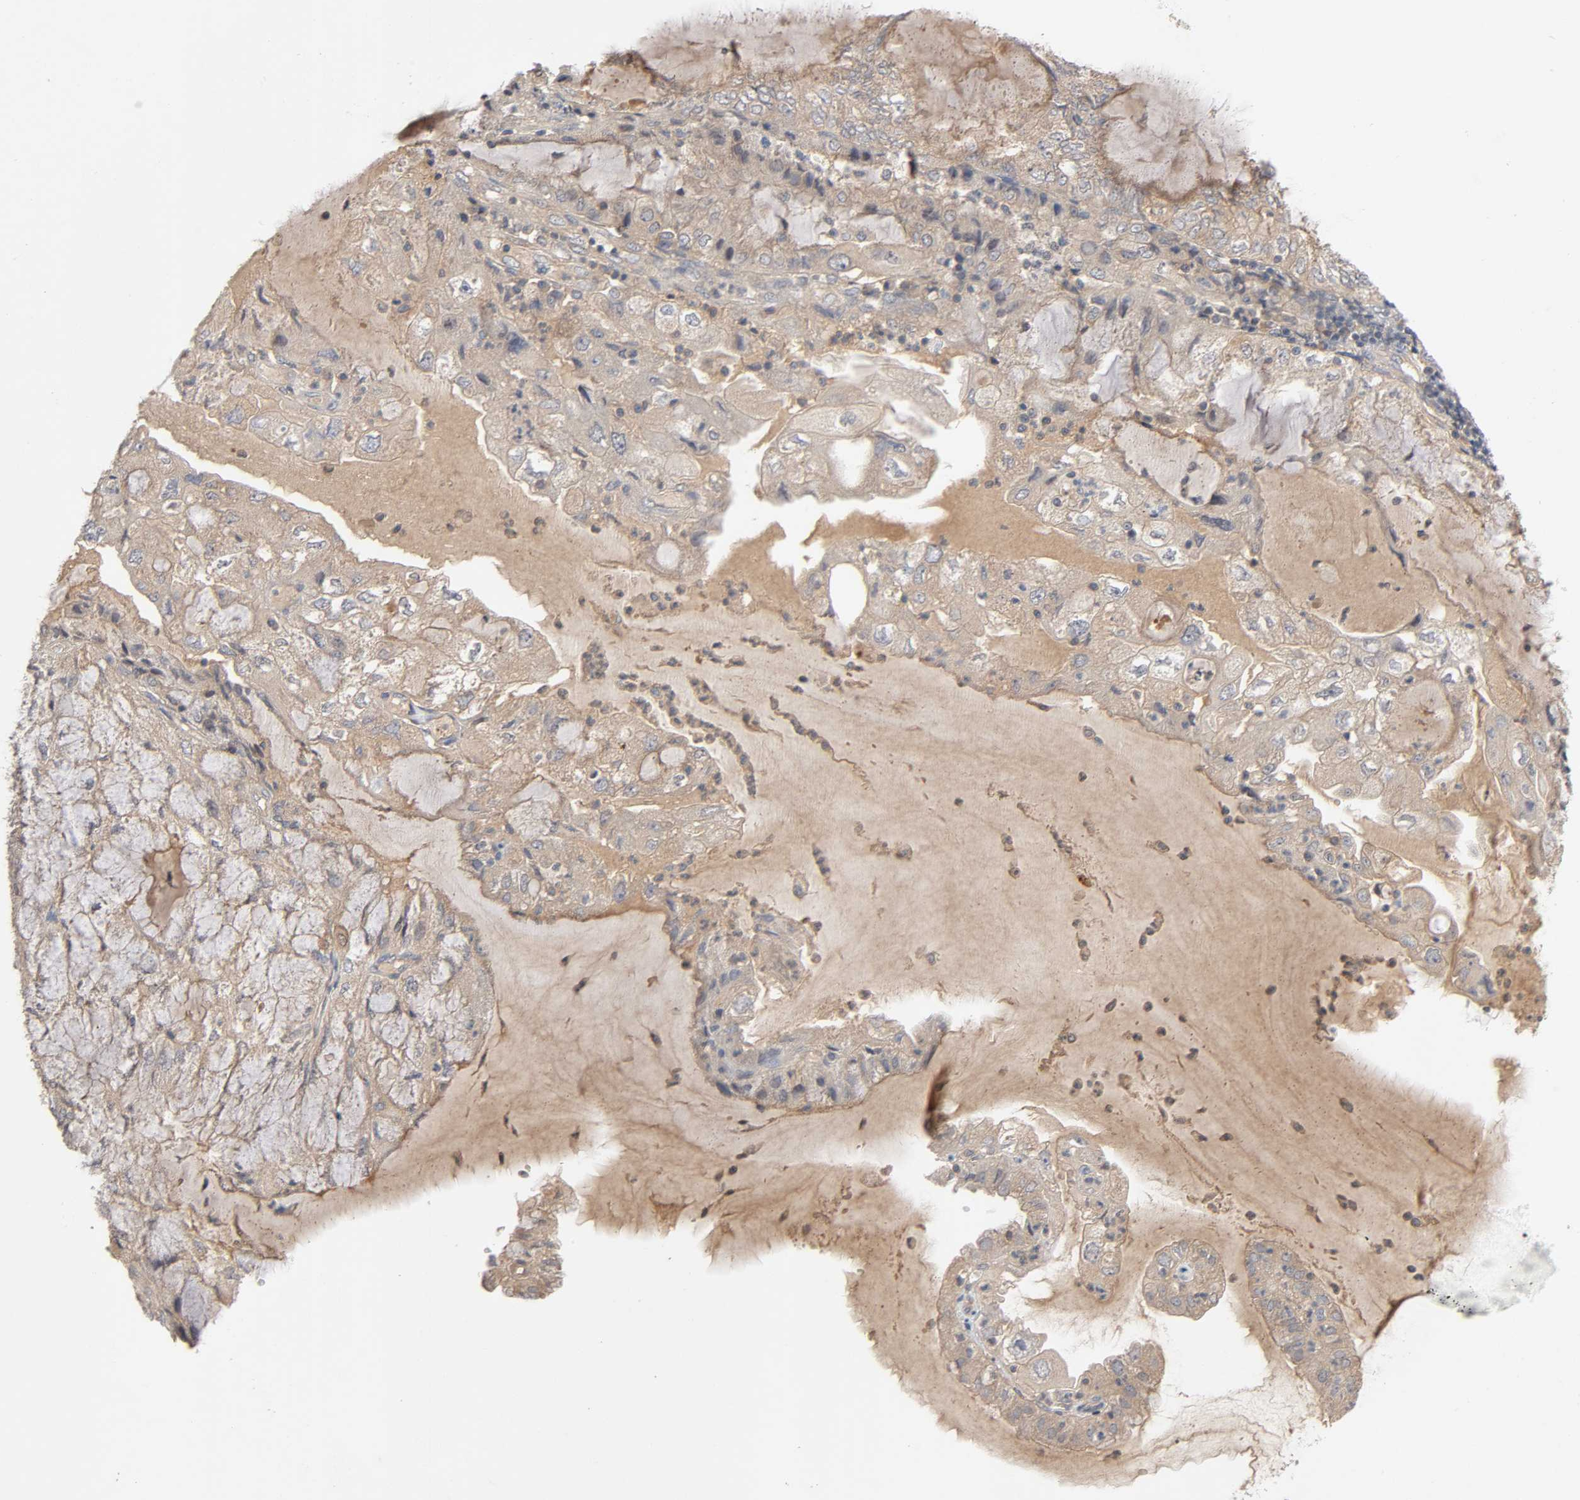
{"staining": {"intensity": "moderate", "quantity": ">75%", "location": "cytoplasmic/membranous"}, "tissue": "endometrial cancer", "cell_type": "Tumor cells", "image_type": "cancer", "snomed": [{"axis": "morphology", "description": "Adenocarcinoma, NOS"}, {"axis": "topography", "description": "Endometrium"}], "caption": "Endometrial adenocarcinoma was stained to show a protein in brown. There is medium levels of moderate cytoplasmic/membranous staining in approximately >75% of tumor cells. (brown staining indicates protein expression, while blue staining denotes nuclei).", "gene": "CPB2", "patient": {"sex": "female", "age": 81}}